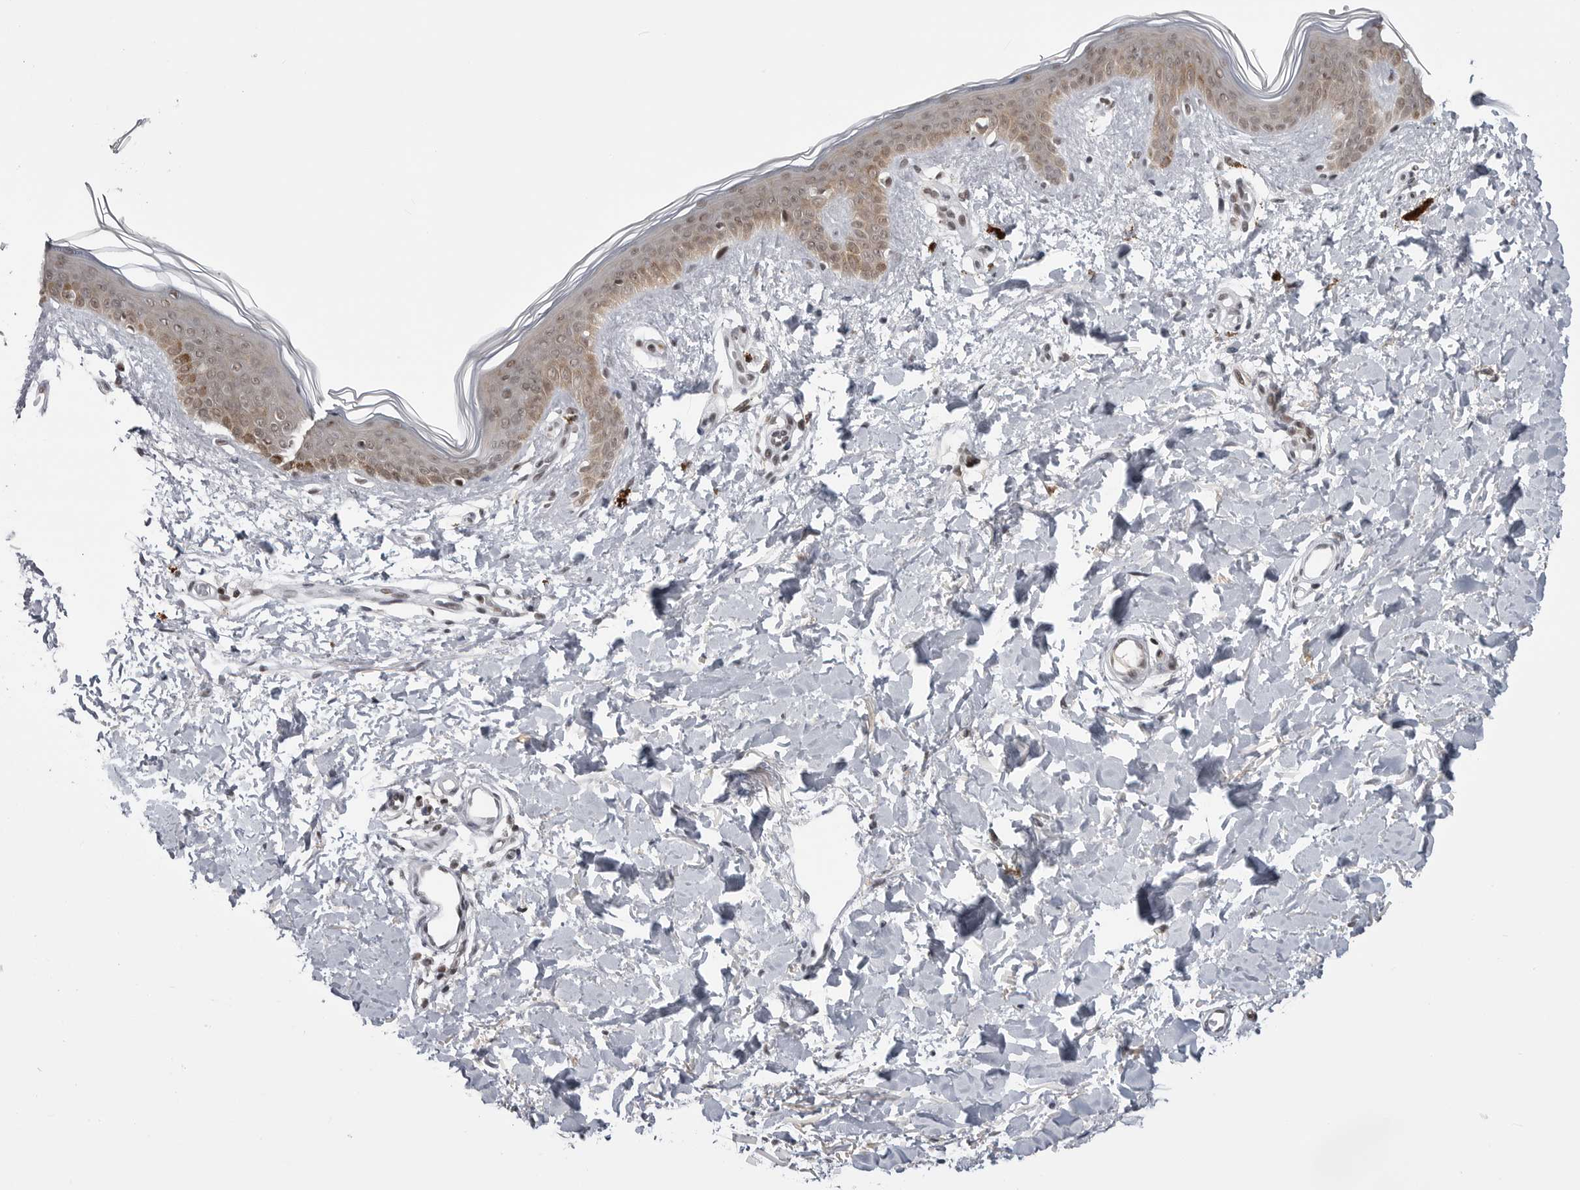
{"staining": {"intensity": "moderate", "quantity": "25%-75%", "location": "nuclear"}, "tissue": "skin", "cell_type": "Fibroblasts", "image_type": "normal", "snomed": [{"axis": "morphology", "description": "Normal tissue, NOS"}, {"axis": "topography", "description": "Skin"}], "caption": "Skin stained with DAB immunohistochemistry (IHC) demonstrates medium levels of moderate nuclear staining in approximately 25%-75% of fibroblasts.", "gene": "TRIM66", "patient": {"sex": "female", "age": 46}}